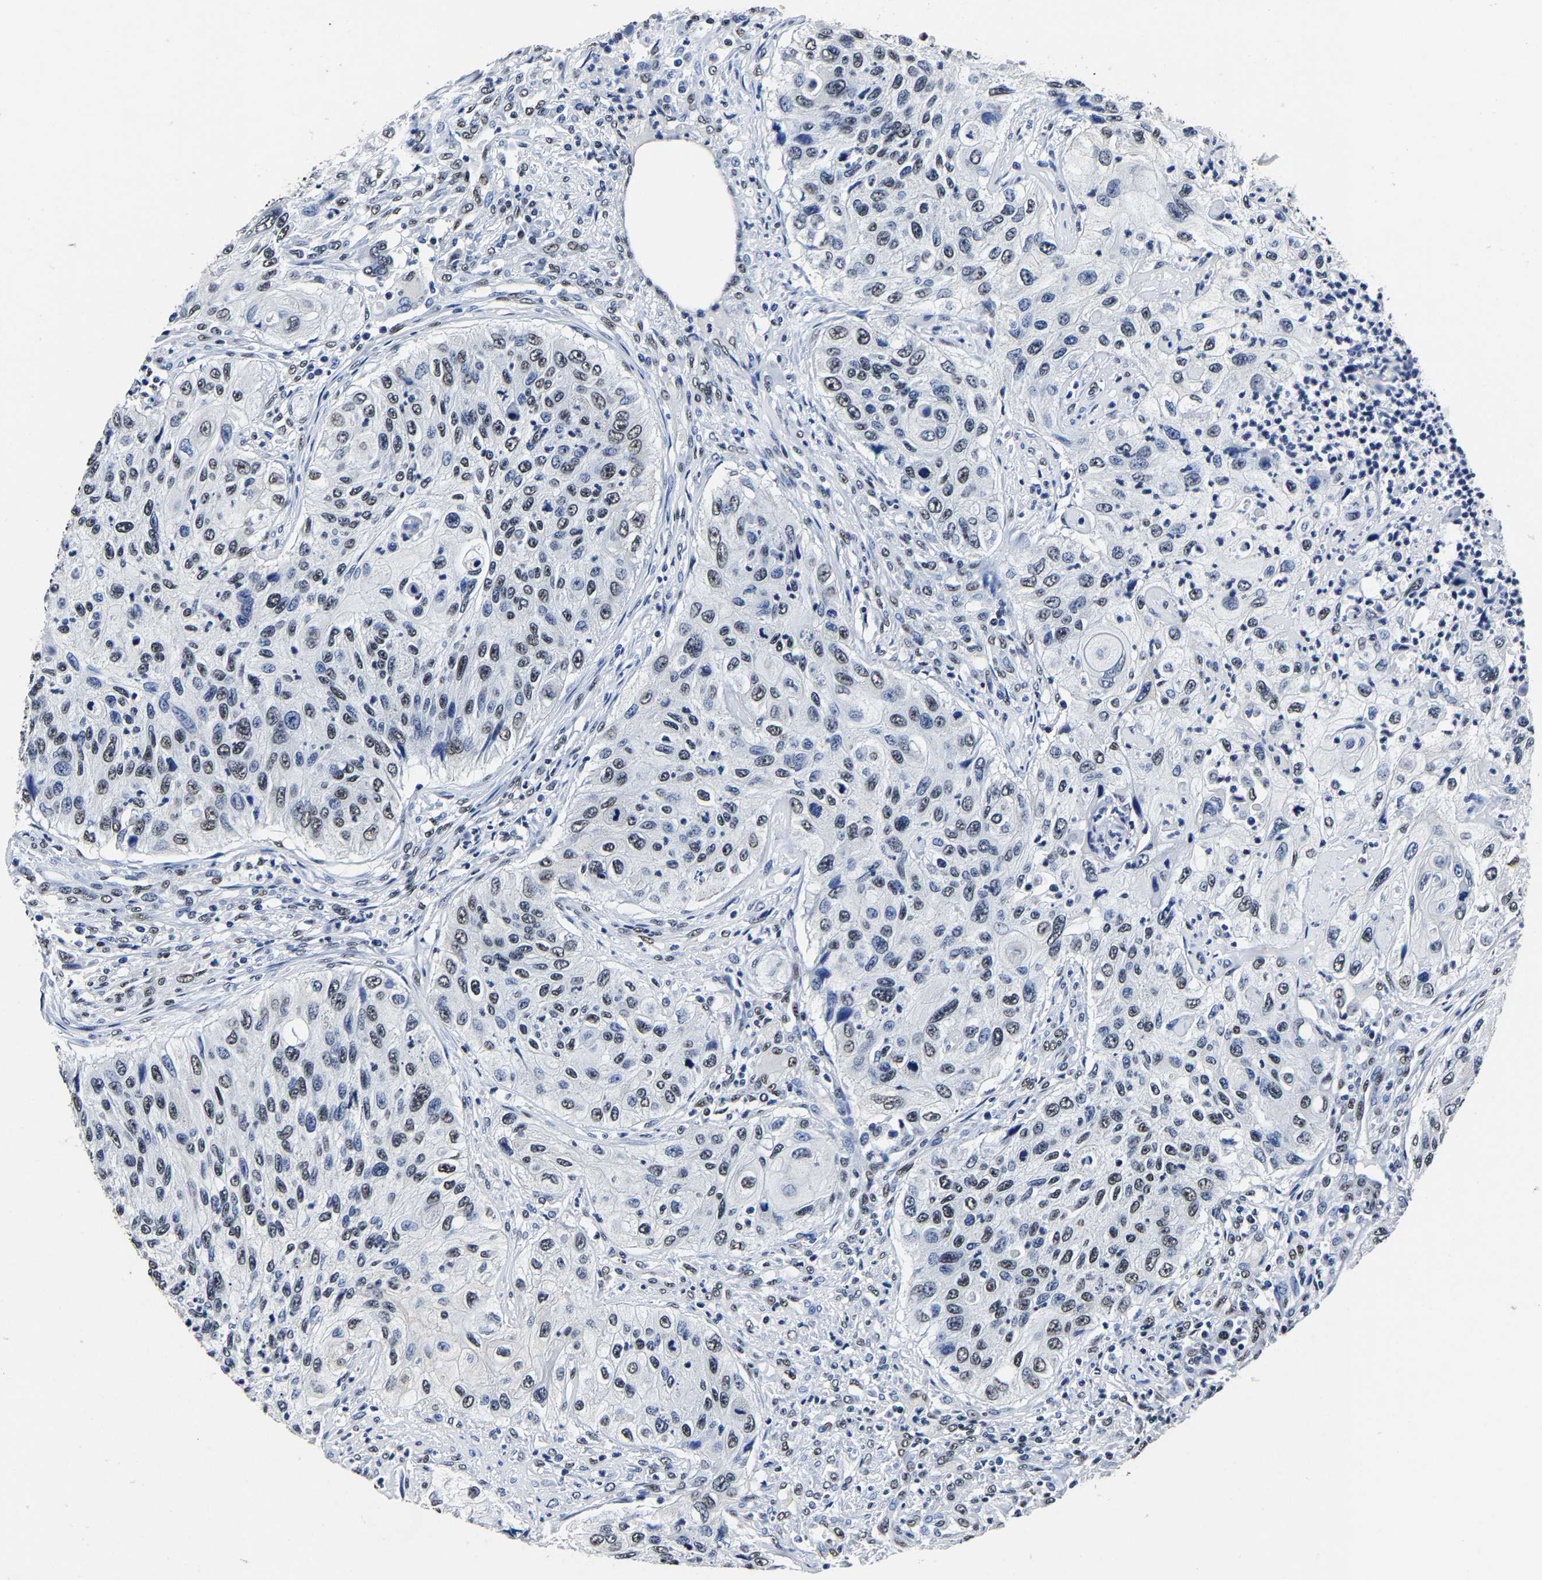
{"staining": {"intensity": "weak", "quantity": "<25%", "location": "nuclear"}, "tissue": "urothelial cancer", "cell_type": "Tumor cells", "image_type": "cancer", "snomed": [{"axis": "morphology", "description": "Urothelial carcinoma, High grade"}, {"axis": "topography", "description": "Urinary bladder"}], "caption": "This is an IHC histopathology image of human urothelial cancer. There is no expression in tumor cells.", "gene": "RBM45", "patient": {"sex": "female", "age": 60}}